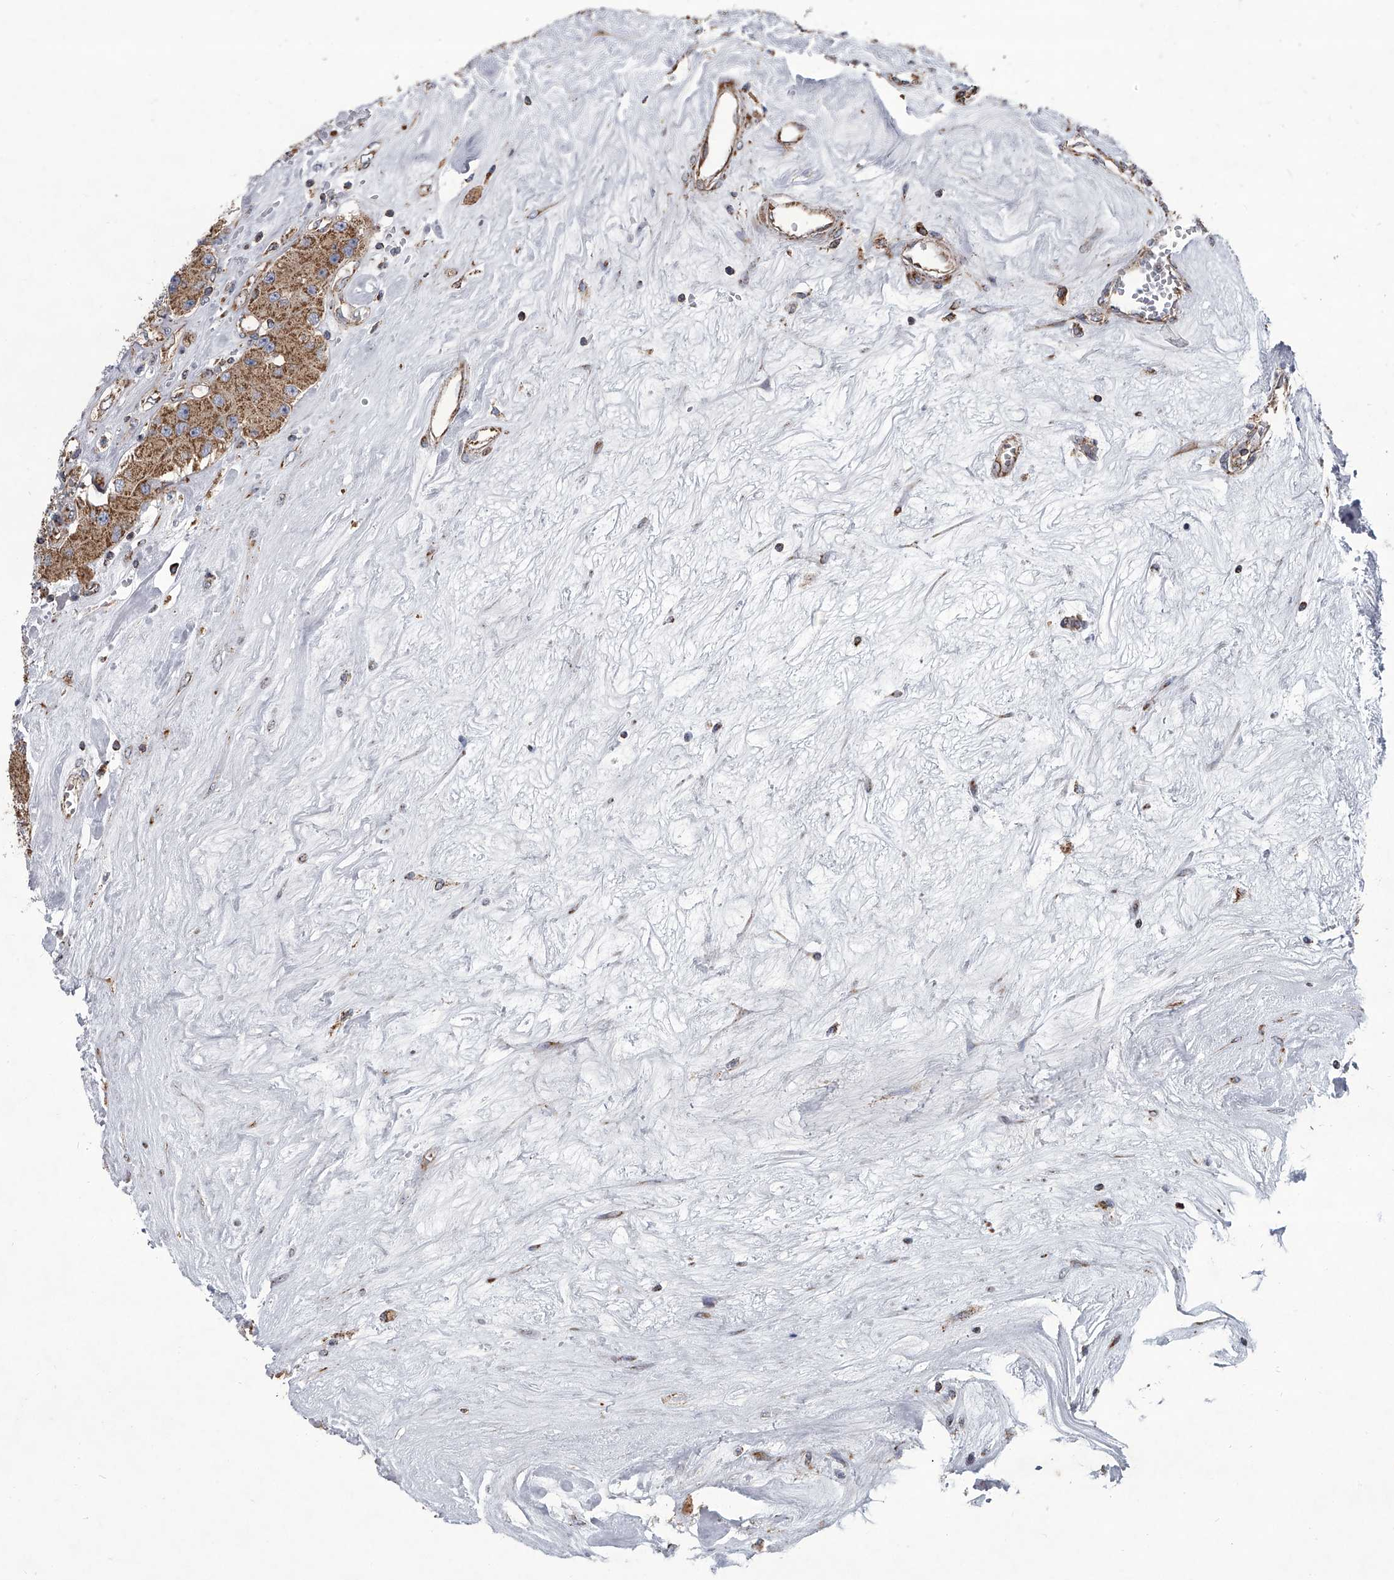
{"staining": {"intensity": "moderate", "quantity": ">75%", "location": "cytoplasmic/membranous"}, "tissue": "carcinoid", "cell_type": "Tumor cells", "image_type": "cancer", "snomed": [{"axis": "morphology", "description": "Carcinoid, malignant, NOS"}, {"axis": "topography", "description": "Pancreas"}], "caption": "DAB (3,3'-diaminobenzidine) immunohistochemical staining of human carcinoid shows moderate cytoplasmic/membranous protein positivity in approximately >75% of tumor cells.", "gene": "ZC3H15", "patient": {"sex": "male", "age": 41}}